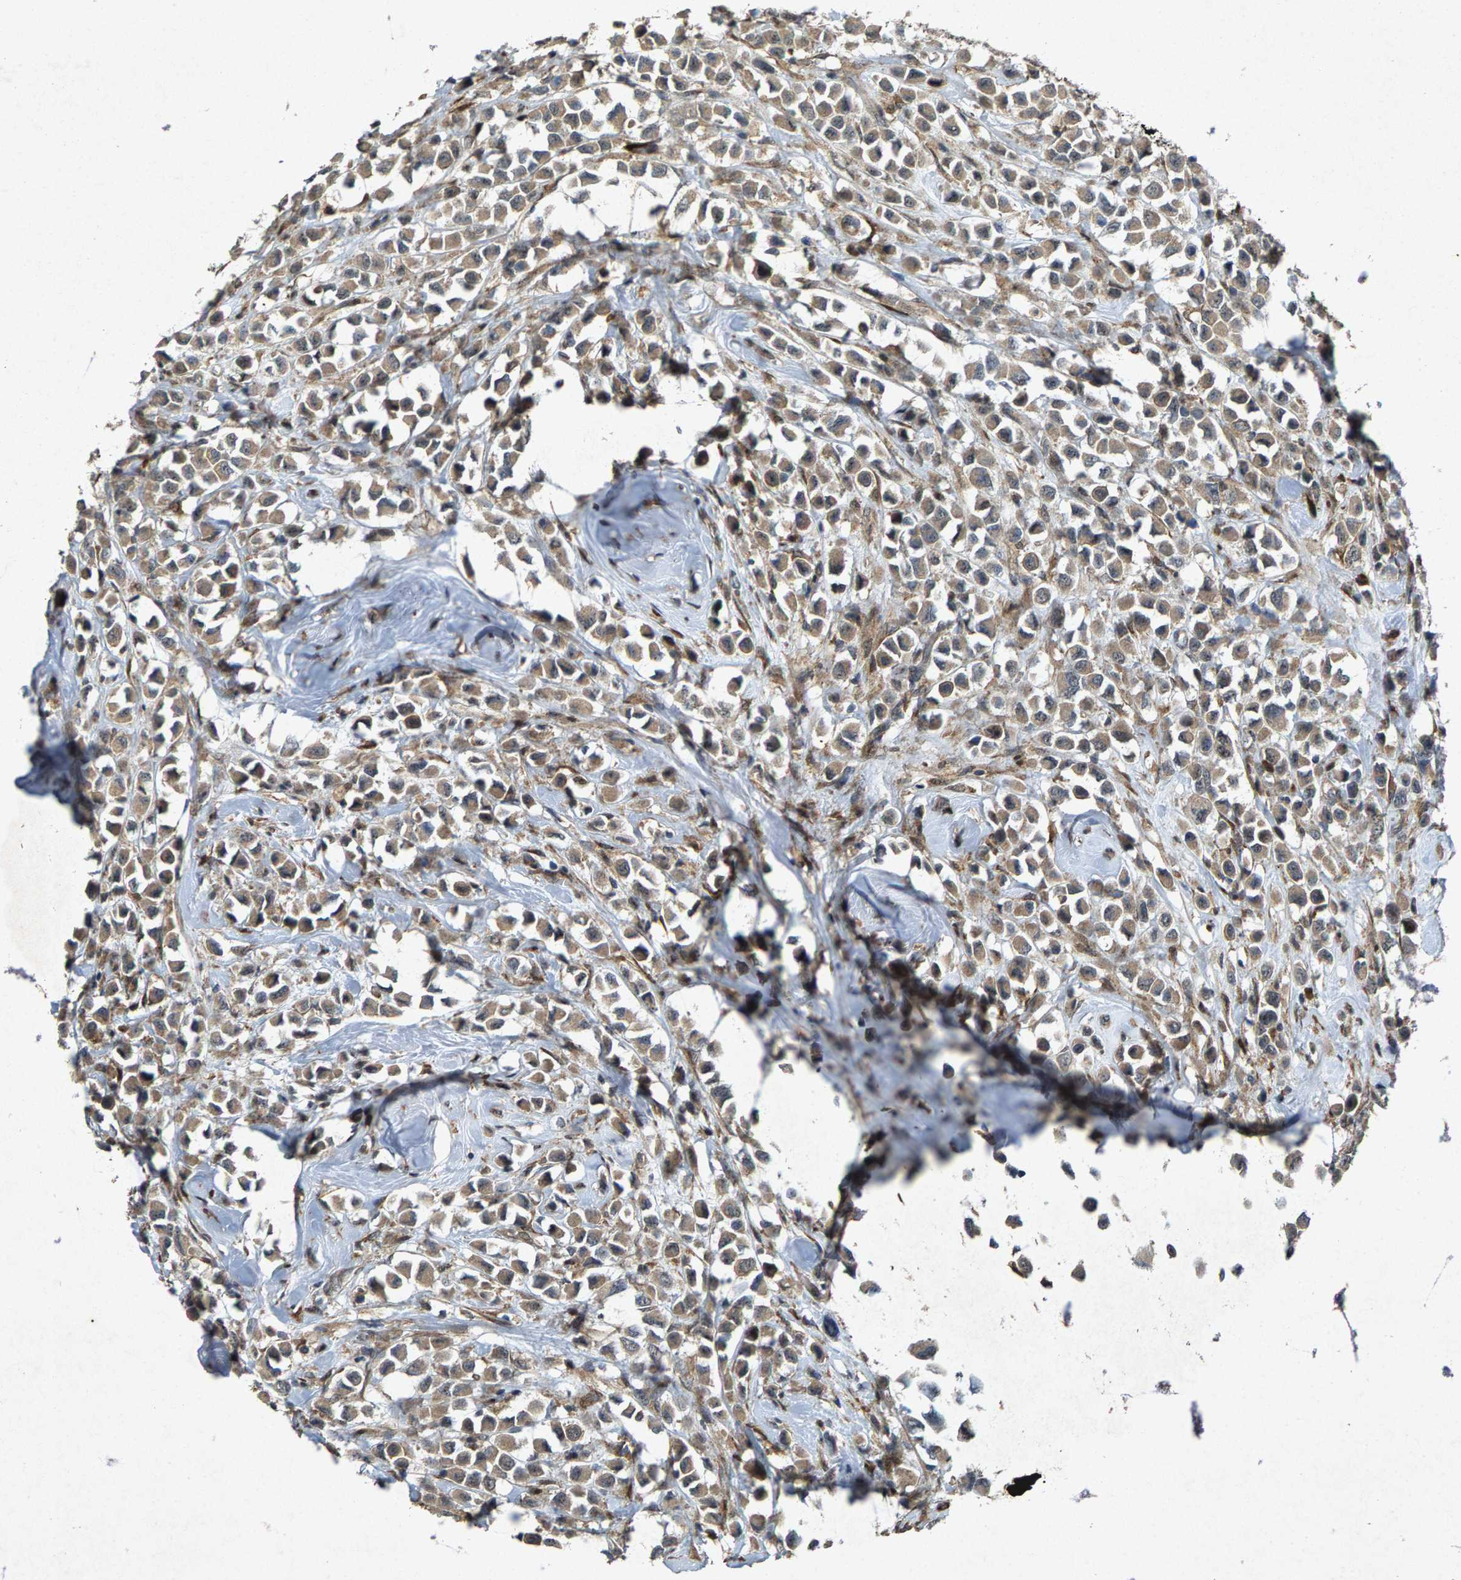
{"staining": {"intensity": "moderate", "quantity": ">75%", "location": "cytoplasmic/membranous"}, "tissue": "breast cancer", "cell_type": "Tumor cells", "image_type": "cancer", "snomed": [{"axis": "morphology", "description": "Duct carcinoma"}, {"axis": "topography", "description": "Breast"}], "caption": "This is an image of immunohistochemistry (IHC) staining of invasive ductal carcinoma (breast), which shows moderate expression in the cytoplasmic/membranous of tumor cells.", "gene": "LRRC72", "patient": {"sex": "female", "age": 61}}